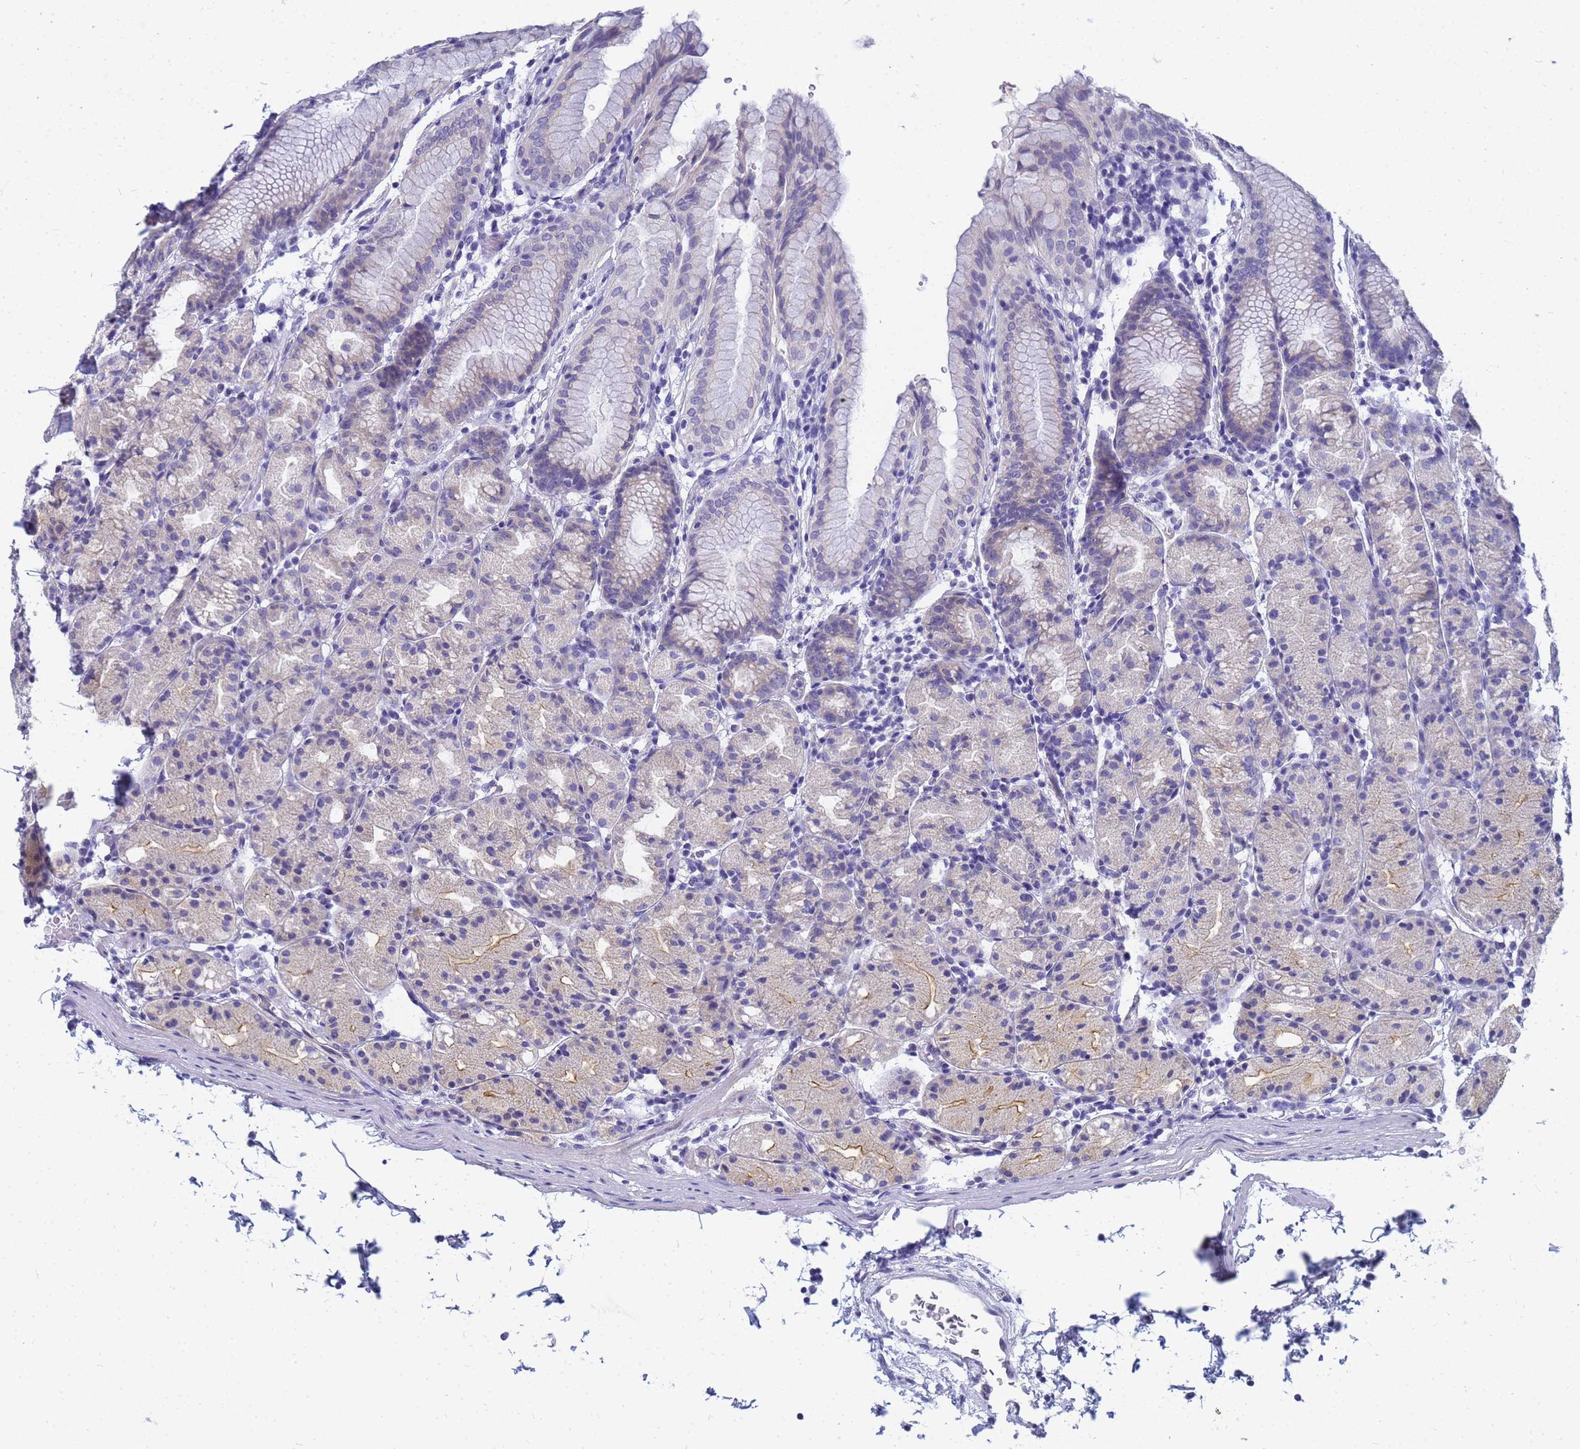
{"staining": {"intensity": "weak", "quantity": "<25%", "location": "cytoplasmic/membranous"}, "tissue": "stomach", "cell_type": "Glandular cells", "image_type": "normal", "snomed": [{"axis": "morphology", "description": "Normal tissue, NOS"}, {"axis": "topography", "description": "Stomach, upper"}], "caption": "The histopathology image shows no staining of glandular cells in benign stomach.", "gene": "FAM166B", "patient": {"sex": "male", "age": 48}}